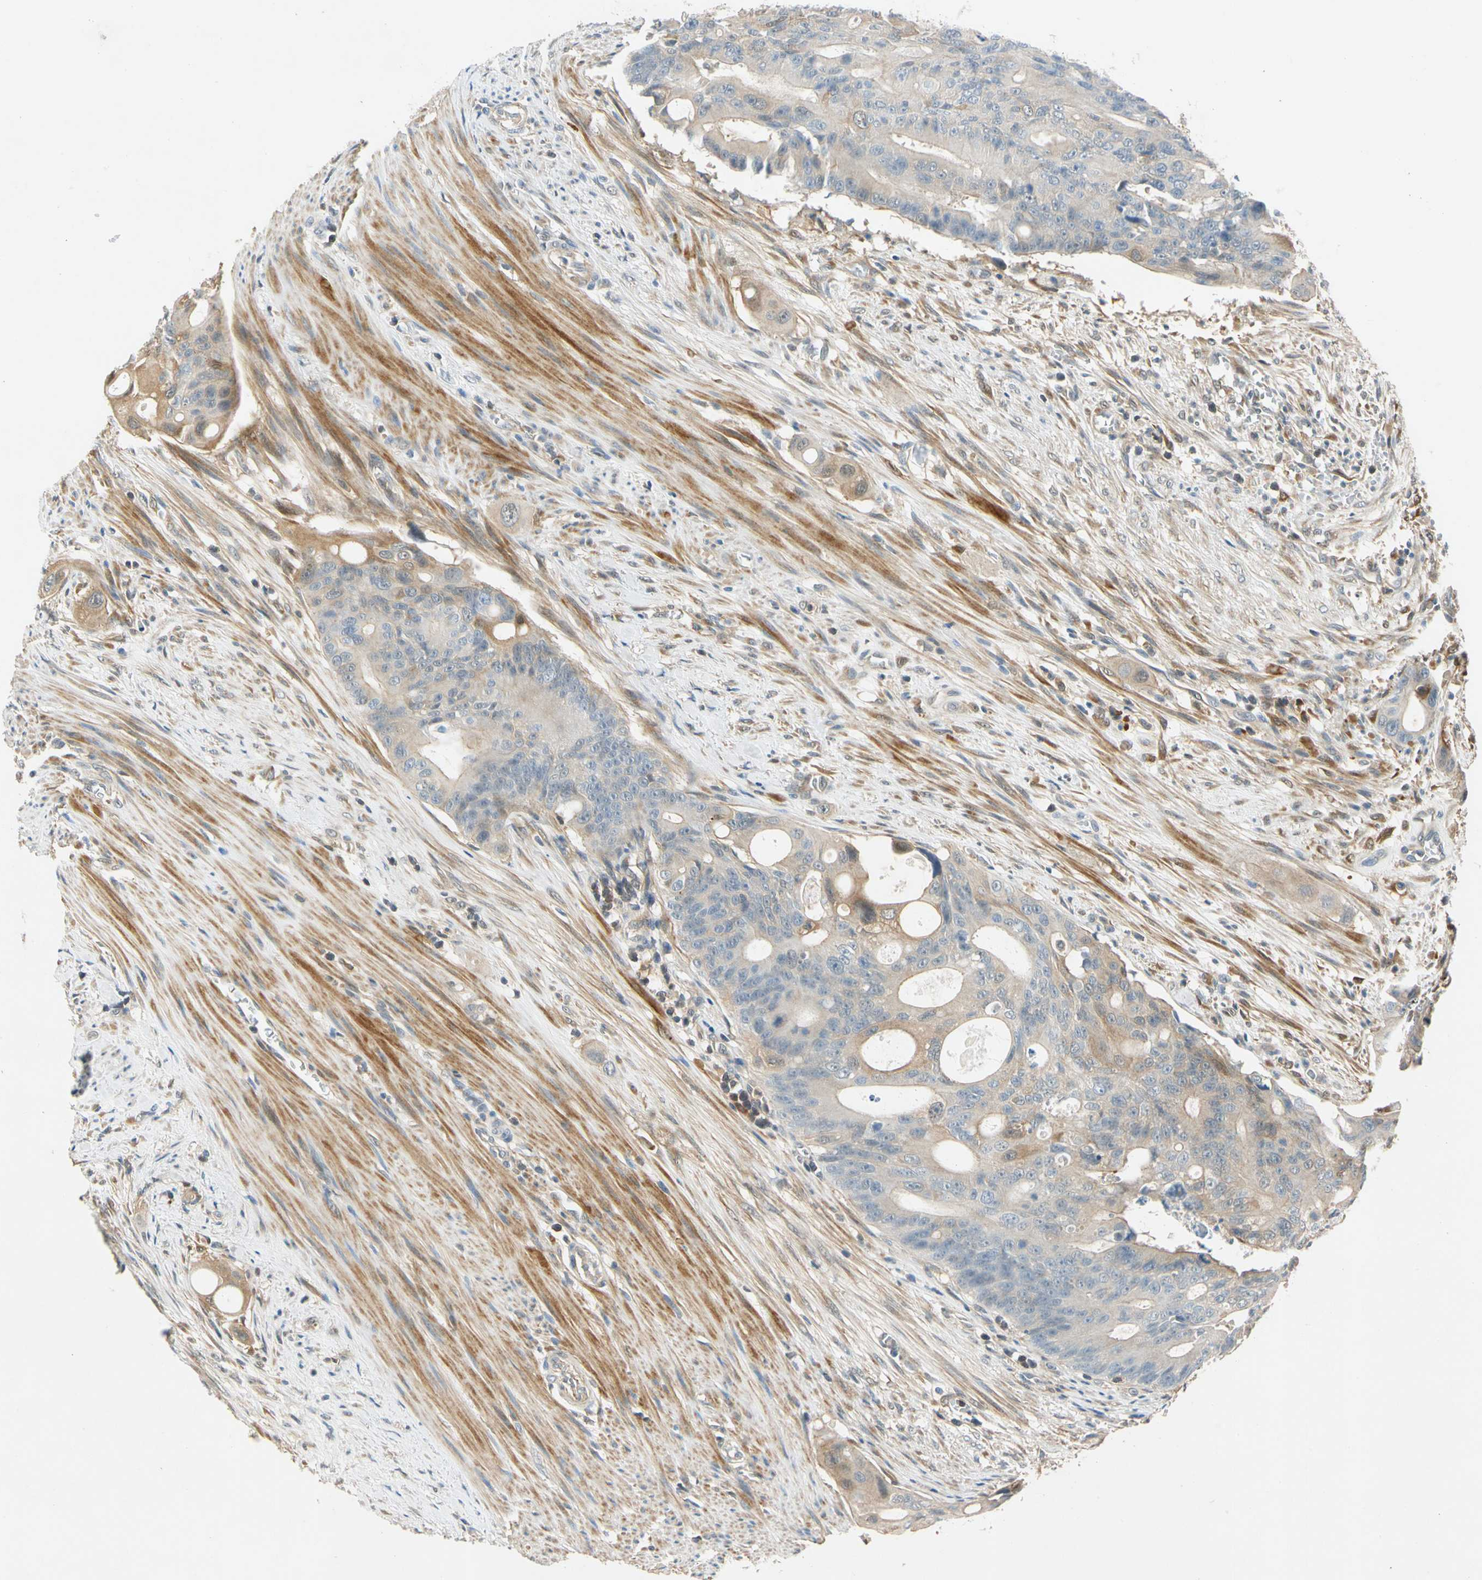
{"staining": {"intensity": "weak", "quantity": ">75%", "location": "cytoplasmic/membranous"}, "tissue": "colorectal cancer", "cell_type": "Tumor cells", "image_type": "cancer", "snomed": [{"axis": "morphology", "description": "Adenocarcinoma, NOS"}, {"axis": "topography", "description": "Colon"}], "caption": "IHC staining of colorectal cancer, which exhibits low levels of weak cytoplasmic/membranous positivity in approximately >75% of tumor cells indicating weak cytoplasmic/membranous protein expression. The staining was performed using DAB (3,3'-diaminobenzidine) (brown) for protein detection and nuclei were counterstained in hematoxylin (blue).", "gene": "WIPI1", "patient": {"sex": "female", "age": 57}}